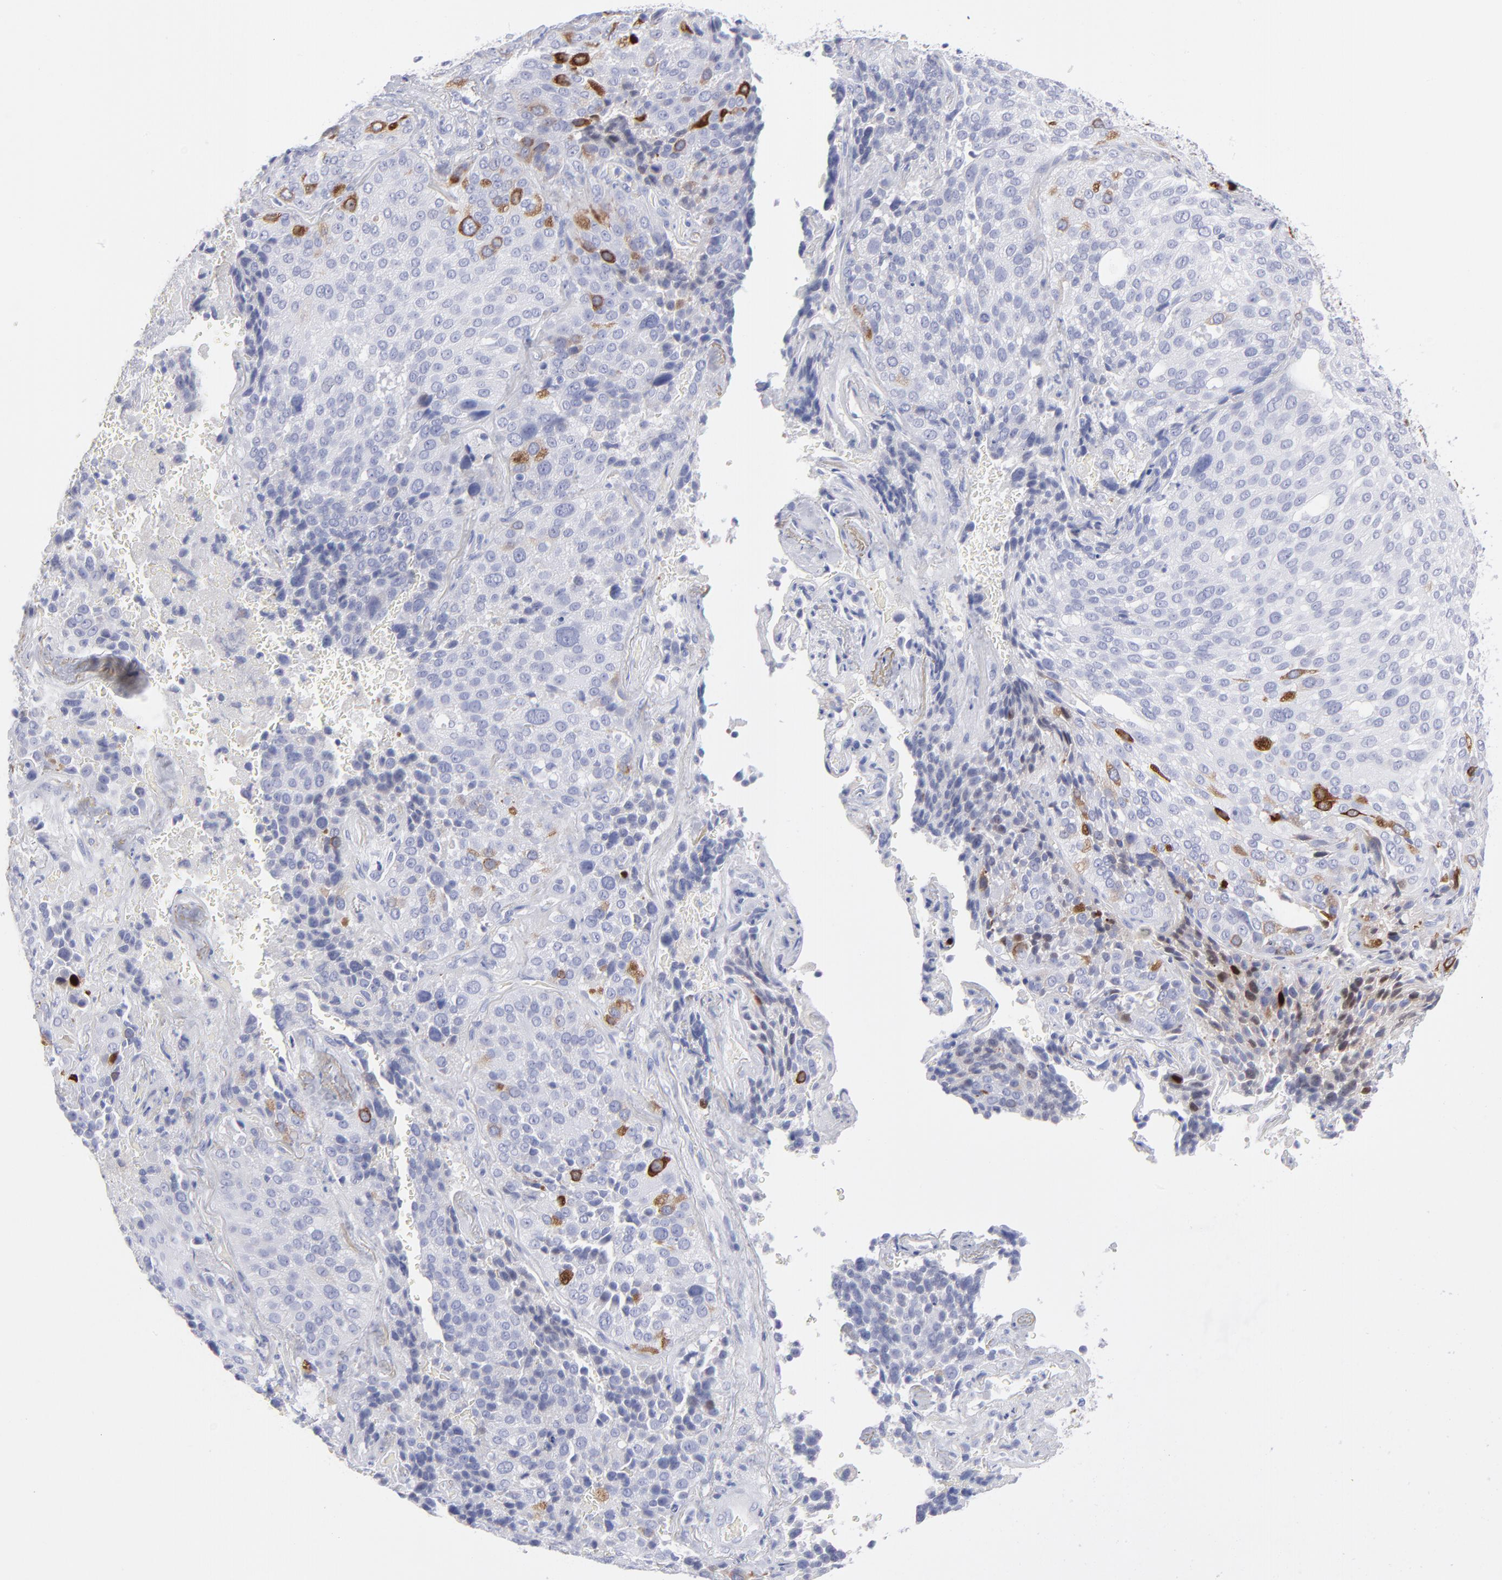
{"staining": {"intensity": "strong", "quantity": "<25%", "location": "cytoplasmic/membranous"}, "tissue": "lung cancer", "cell_type": "Tumor cells", "image_type": "cancer", "snomed": [{"axis": "morphology", "description": "Squamous cell carcinoma, NOS"}, {"axis": "topography", "description": "Lung"}], "caption": "Immunohistochemical staining of human lung cancer reveals medium levels of strong cytoplasmic/membranous protein staining in about <25% of tumor cells.", "gene": "CCNB1", "patient": {"sex": "male", "age": 54}}